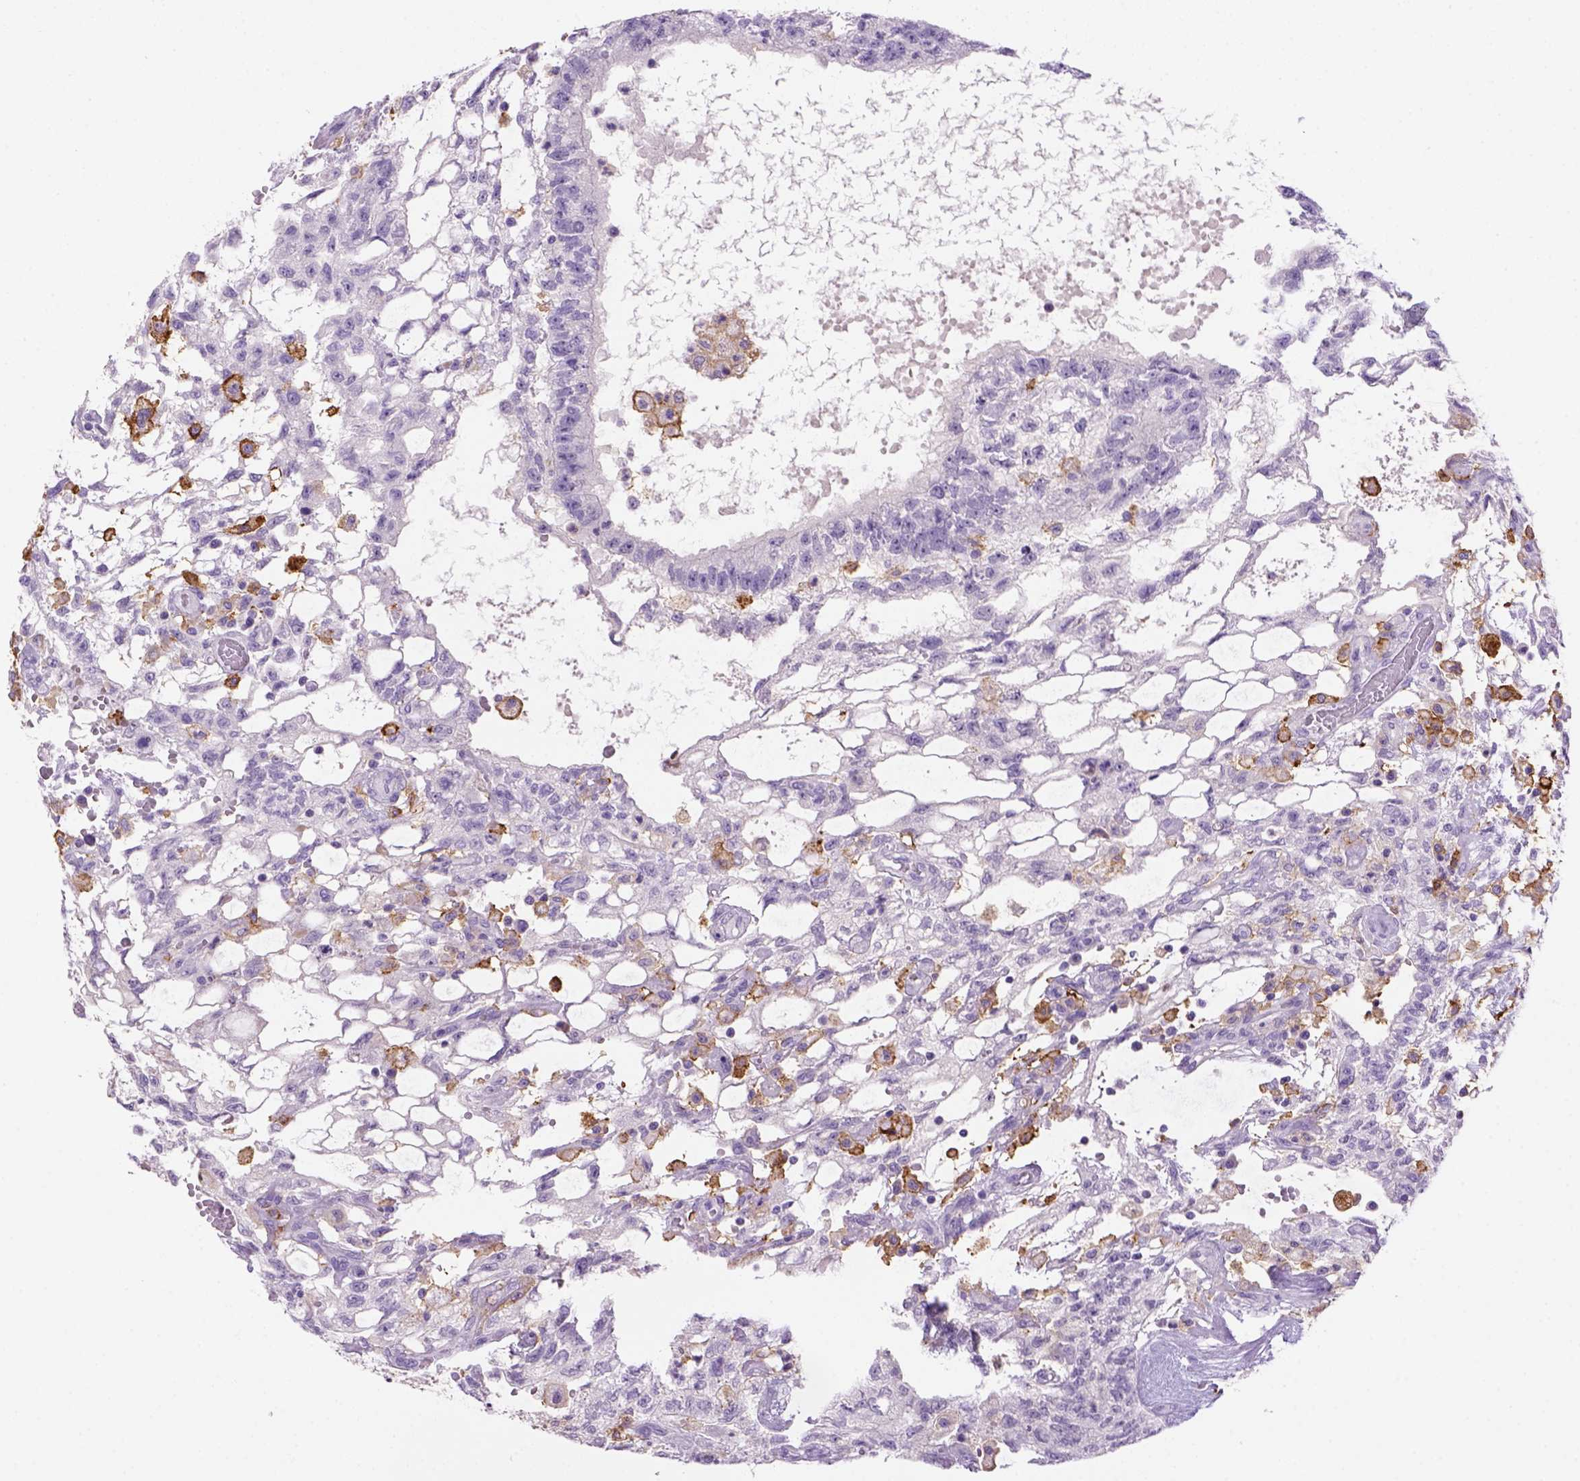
{"staining": {"intensity": "negative", "quantity": "none", "location": "none"}, "tissue": "testis cancer", "cell_type": "Tumor cells", "image_type": "cancer", "snomed": [{"axis": "morphology", "description": "Carcinoma, Embryonal, NOS"}, {"axis": "topography", "description": "Testis"}], "caption": "The image exhibits no staining of tumor cells in testis embryonal carcinoma.", "gene": "CD14", "patient": {"sex": "male", "age": 32}}